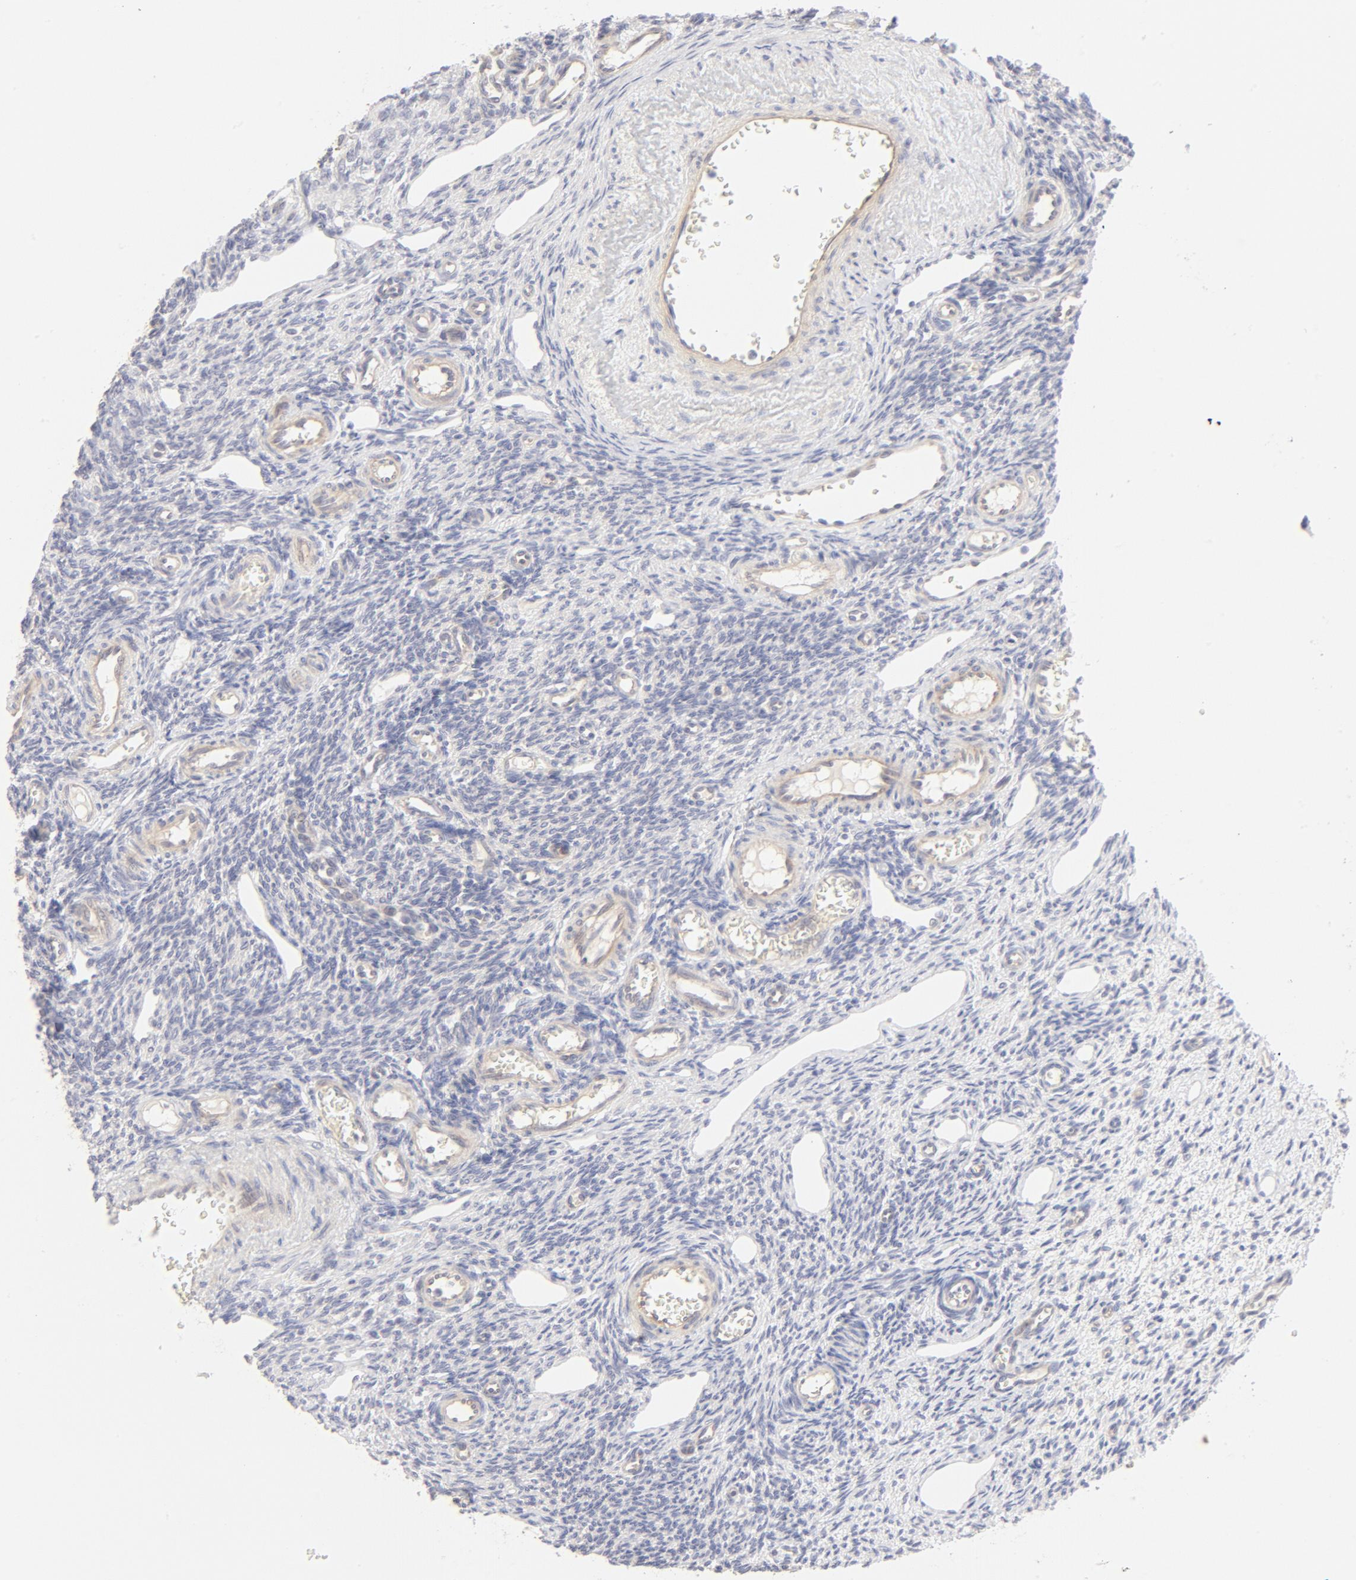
{"staining": {"intensity": "weak", "quantity": "25%-75%", "location": "cytoplasmic/membranous"}, "tissue": "ovary", "cell_type": "Follicle cells", "image_type": "normal", "snomed": [{"axis": "morphology", "description": "Normal tissue, NOS"}, {"axis": "topography", "description": "Ovary"}], "caption": "Protein analysis of normal ovary shows weak cytoplasmic/membranous positivity in approximately 25%-75% of follicle cells. (DAB = brown stain, brightfield microscopy at high magnification).", "gene": "NKX2", "patient": {"sex": "female", "age": 33}}